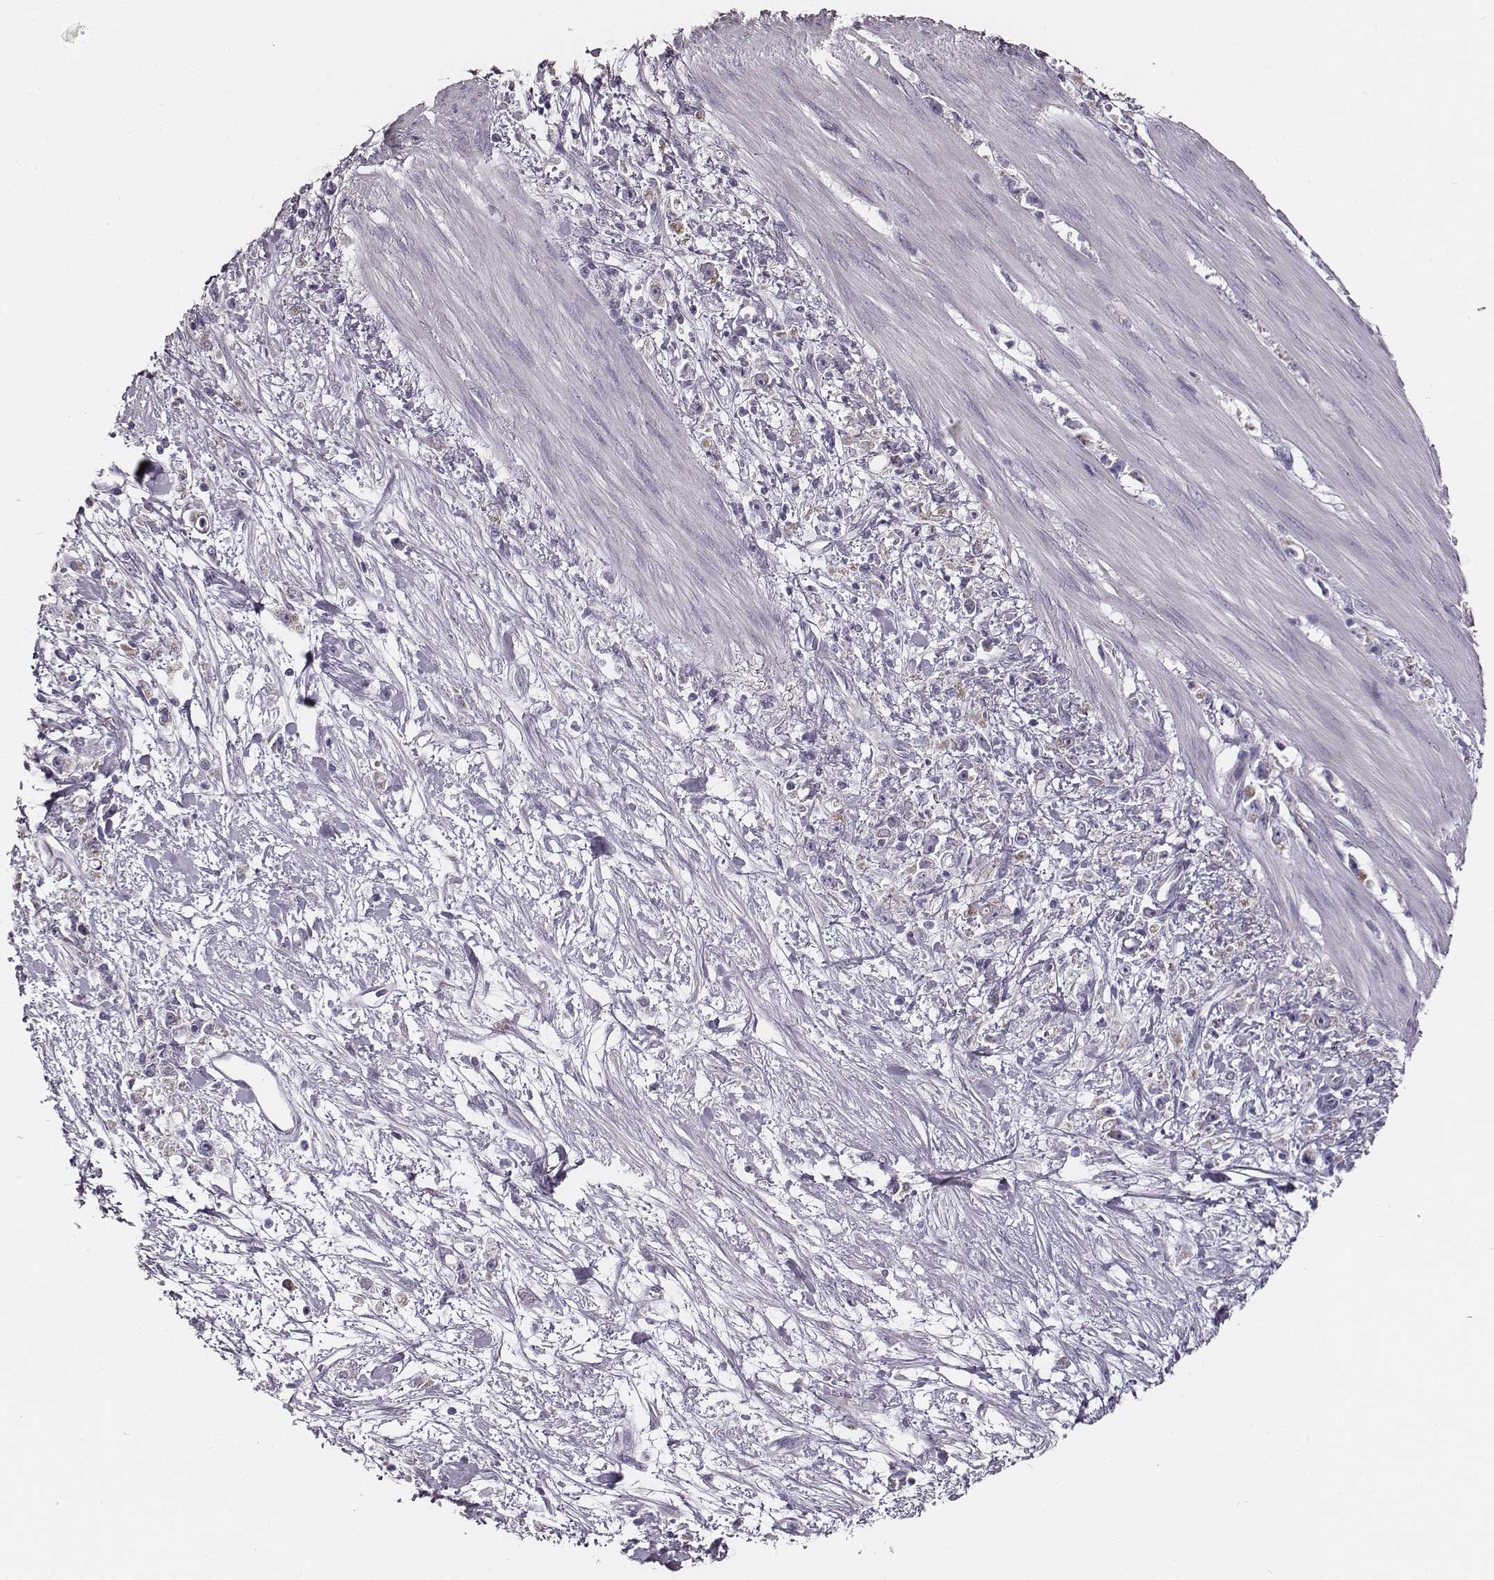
{"staining": {"intensity": "negative", "quantity": "none", "location": "none"}, "tissue": "stomach cancer", "cell_type": "Tumor cells", "image_type": "cancer", "snomed": [{"axis": "morphology", "description": "Adenocarcinoma, NOS"}, {"axis": "topography", "description": "Stomach"}], "caption": "Immunohistochemical staining of human stomach cancer demonstrates no significant positivity in tumor cells.", "gene": "UBL4B", "patient": {"sex": "female", "age": 59}}